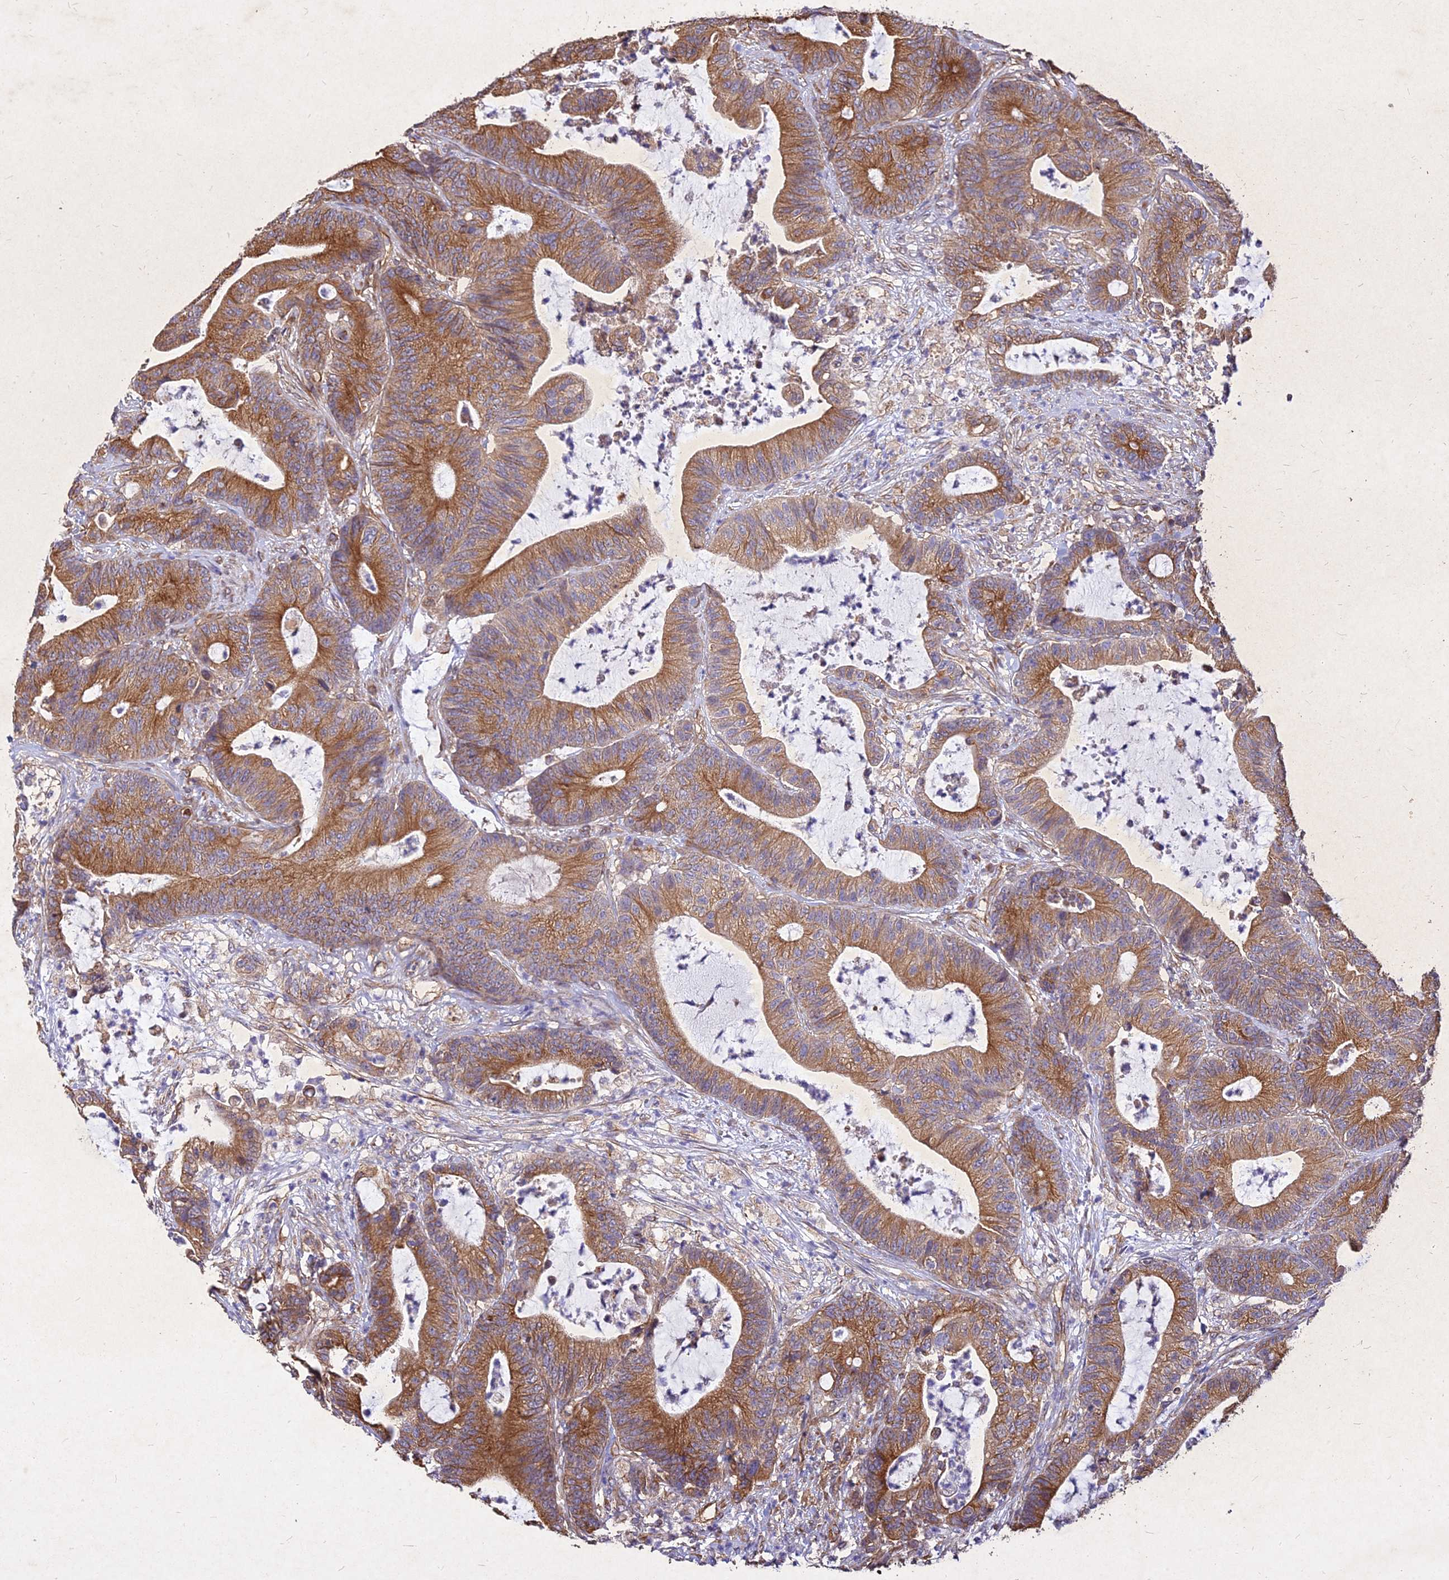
{"staining": {"intensity": "moderate", "quantity": ">75%", "location": "cytoplasmic/membranous"}, "tissue": "colorectal cancer", "cell_type": "Tumor cells", "image_type": "cancer", "snomed": [{"axis": "morphology", "description": "Adenocarcinoma, NOS"}, {"axis": "topography", "description": "Colon"}], "caption": "Immunohistochemistry (IHC) staining of colorectal cancer (adenocarcinoma), which shows medium levels of moderate cytoplasmic/membranous staining in about >75% of tumor cells indicating moderate cytoplasmic/membranous protein positivity. The staining was performed using DAB (3,3'-diaminobenzidine) (brown) for protein detection and nuclei were counterstained in hematoxylin (blue).", "gene": "SKA1", "patient": {"sex": "female", "age": 84}}